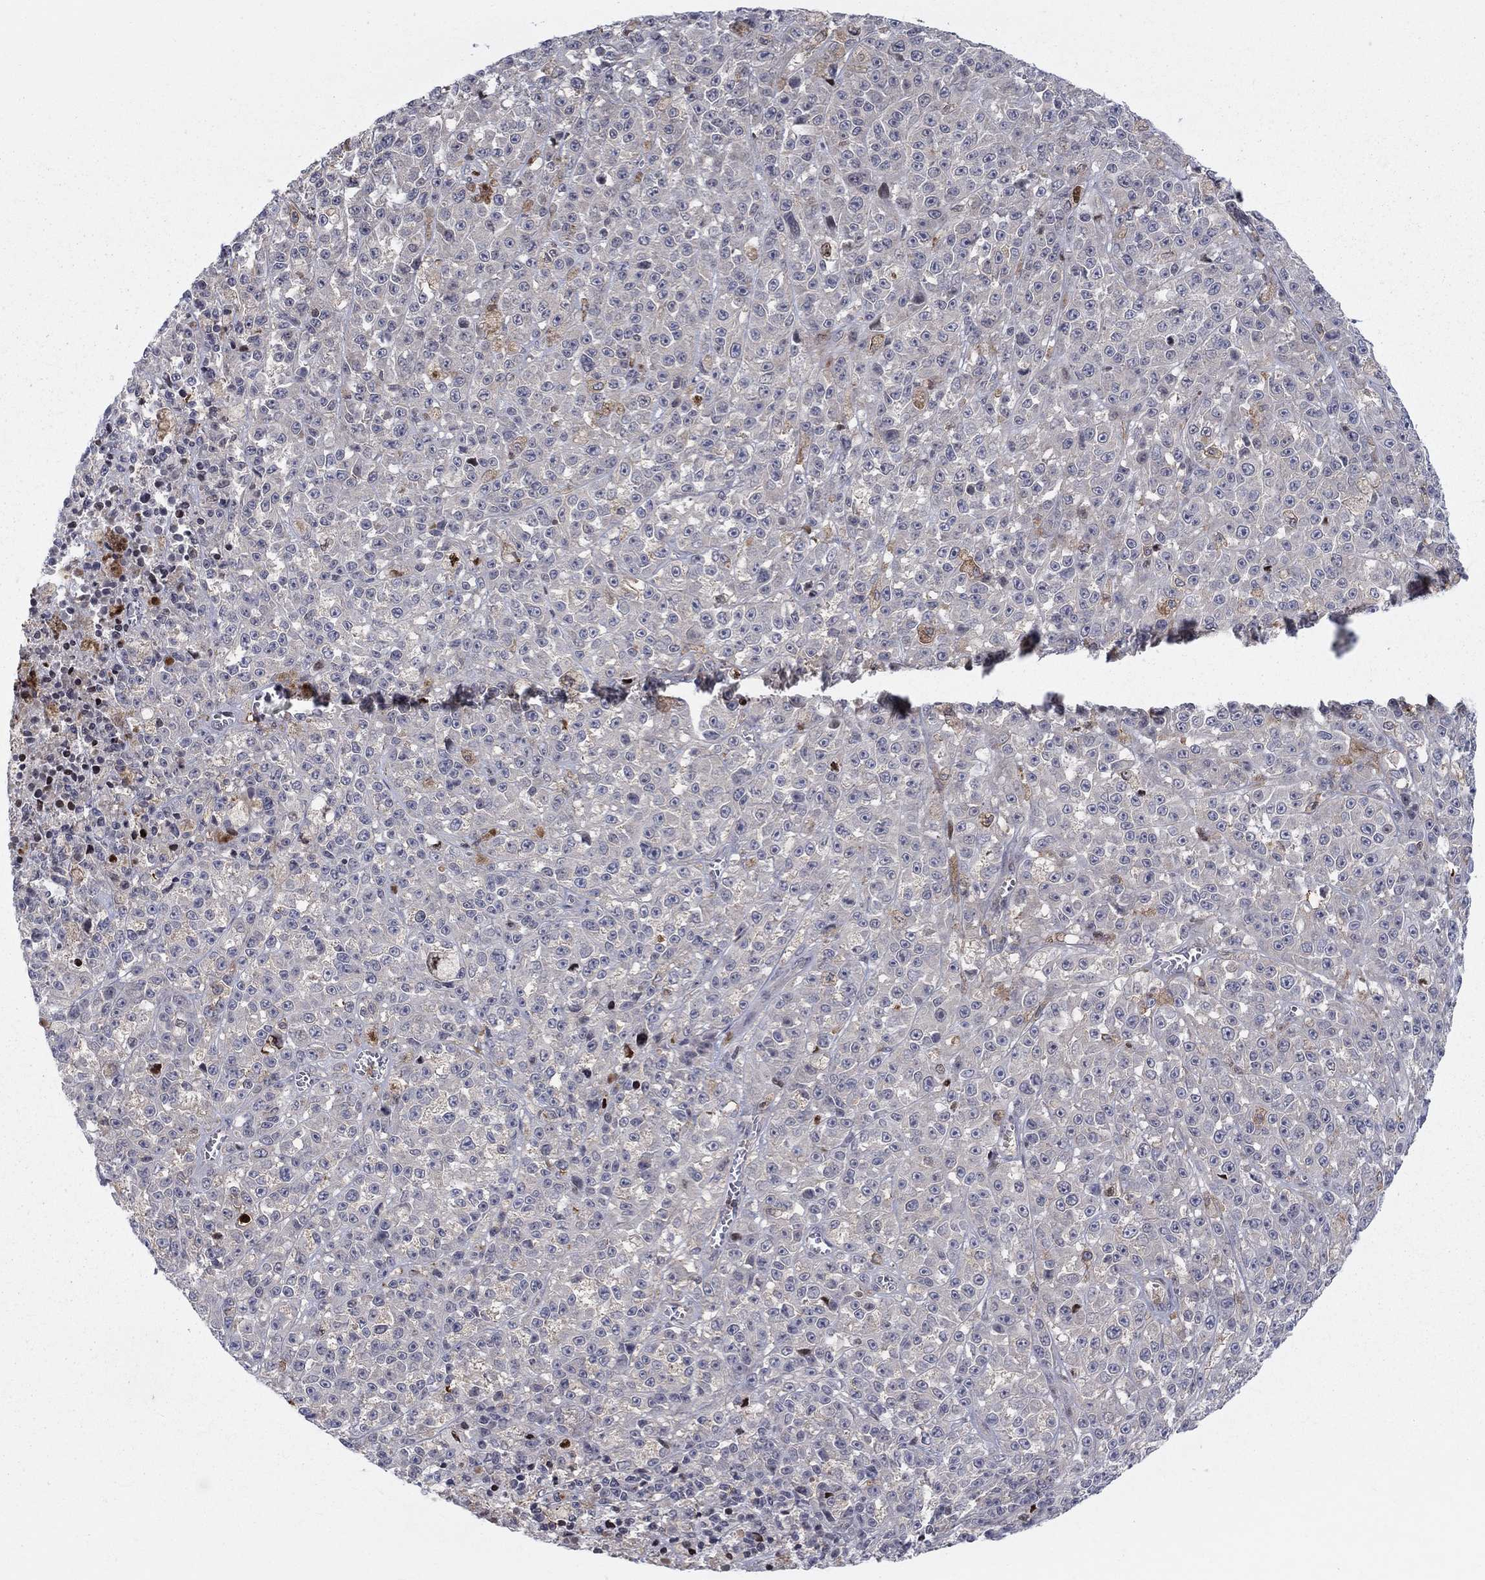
{"staining": {"intensity": "negative", "quantity": "none", "location": "none"}, "tissue": "melanoma", "cell_type": "Tumor cells", "image_type": "cancer", "snomed": [{"axis": "morphology", "description": "Malignant melanoma, NOS"}, {"axis": "topography", "description": "Skin"}], "caption": "Tumor cells show no significant protein staining in malignant melanoma.", "gene": "ZNHIT3", "patient": {"sex": "female", "age": 58}}